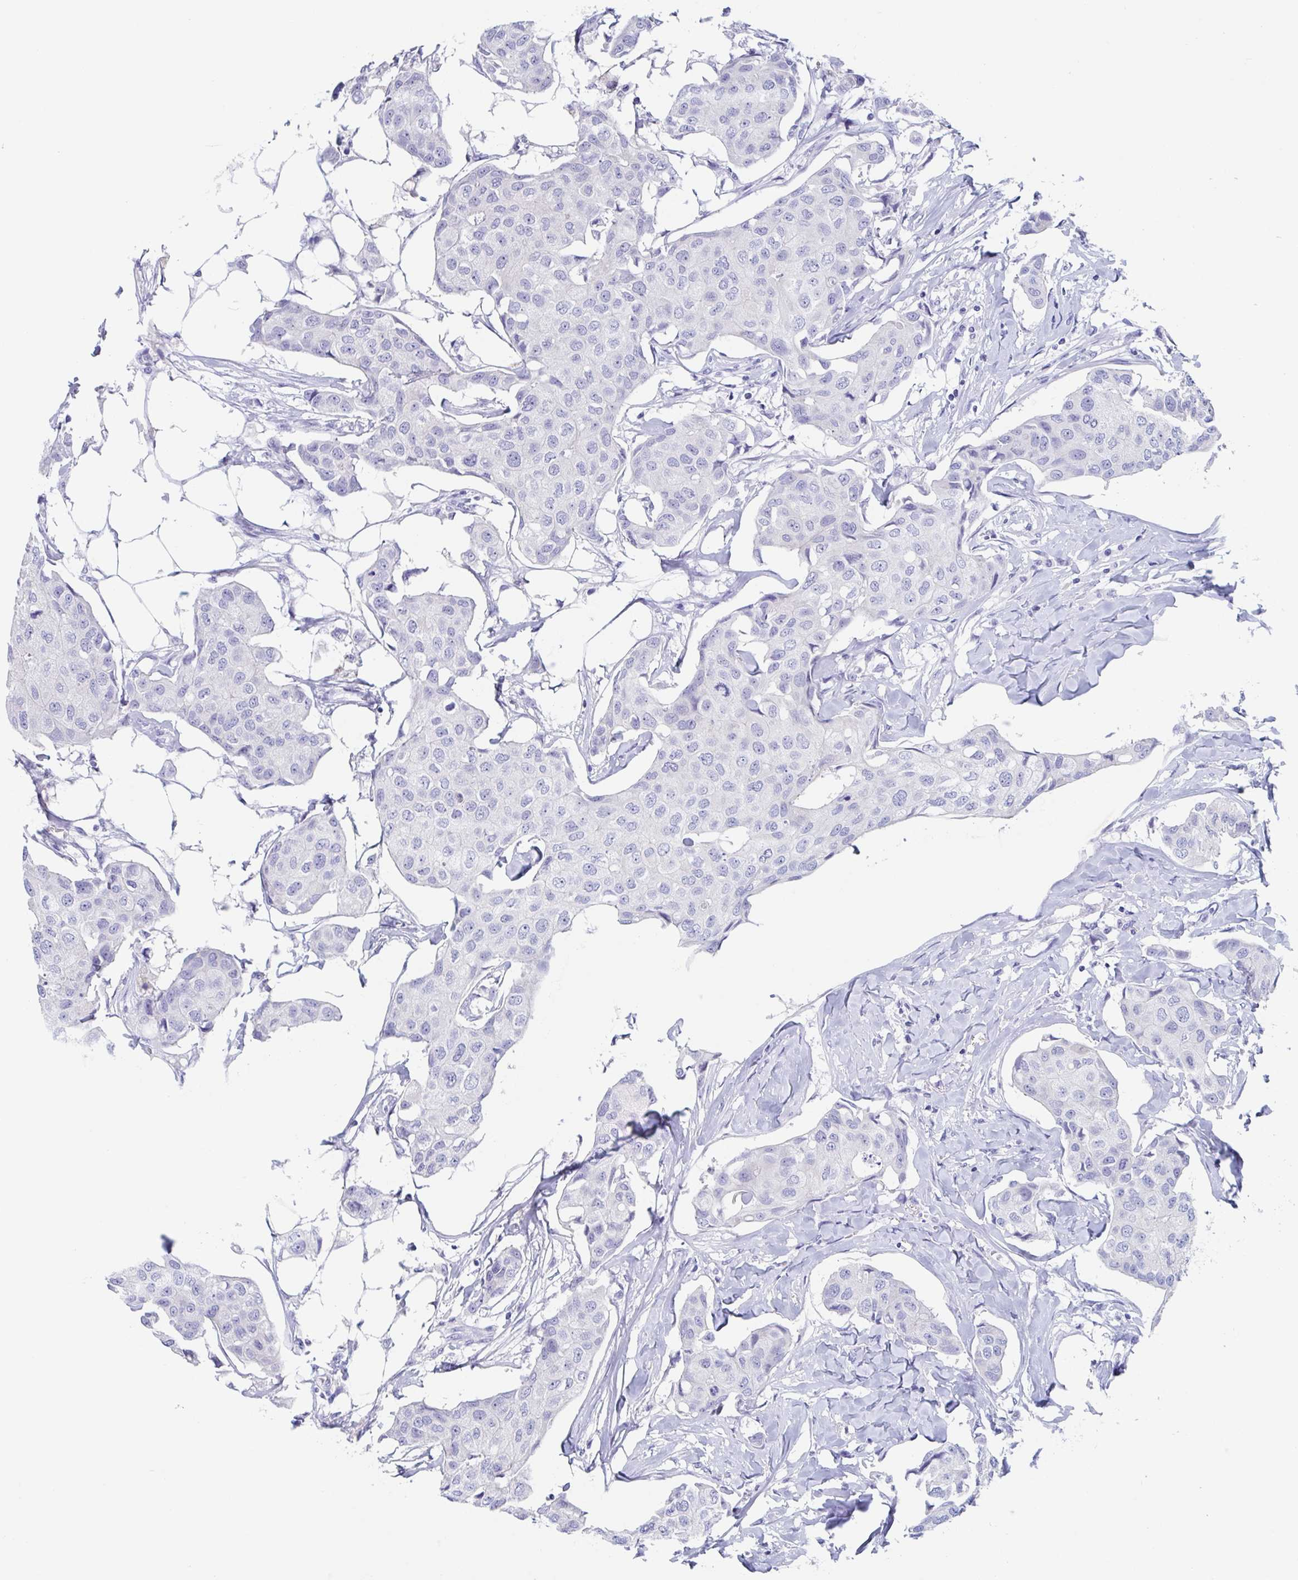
{"staining": {"intensity": "negative", "quantity": "none", "location": "none"}, "tissue": "breast cancer", "cell_type": "Tumor cells", "image_type": "cancer", "snomed": [{"axis": "morphology", "description": "Duct carcinoma"}, {"axis": "topography", "description": "Breast"}, {"axis": "topography", "description": "Lymph node"}], "caption": "Immunohistochemistry image of invasive ductal carcinoma (breast) stained for a protein (brown), which shows no positivity in tumor cells. (DAB (3,3'-diaminobenzidine) IHC visualized using brightfield microscopy, high magnification).", "gene": "ZPBP", "patient": {"sex": "female", "age": 80}}